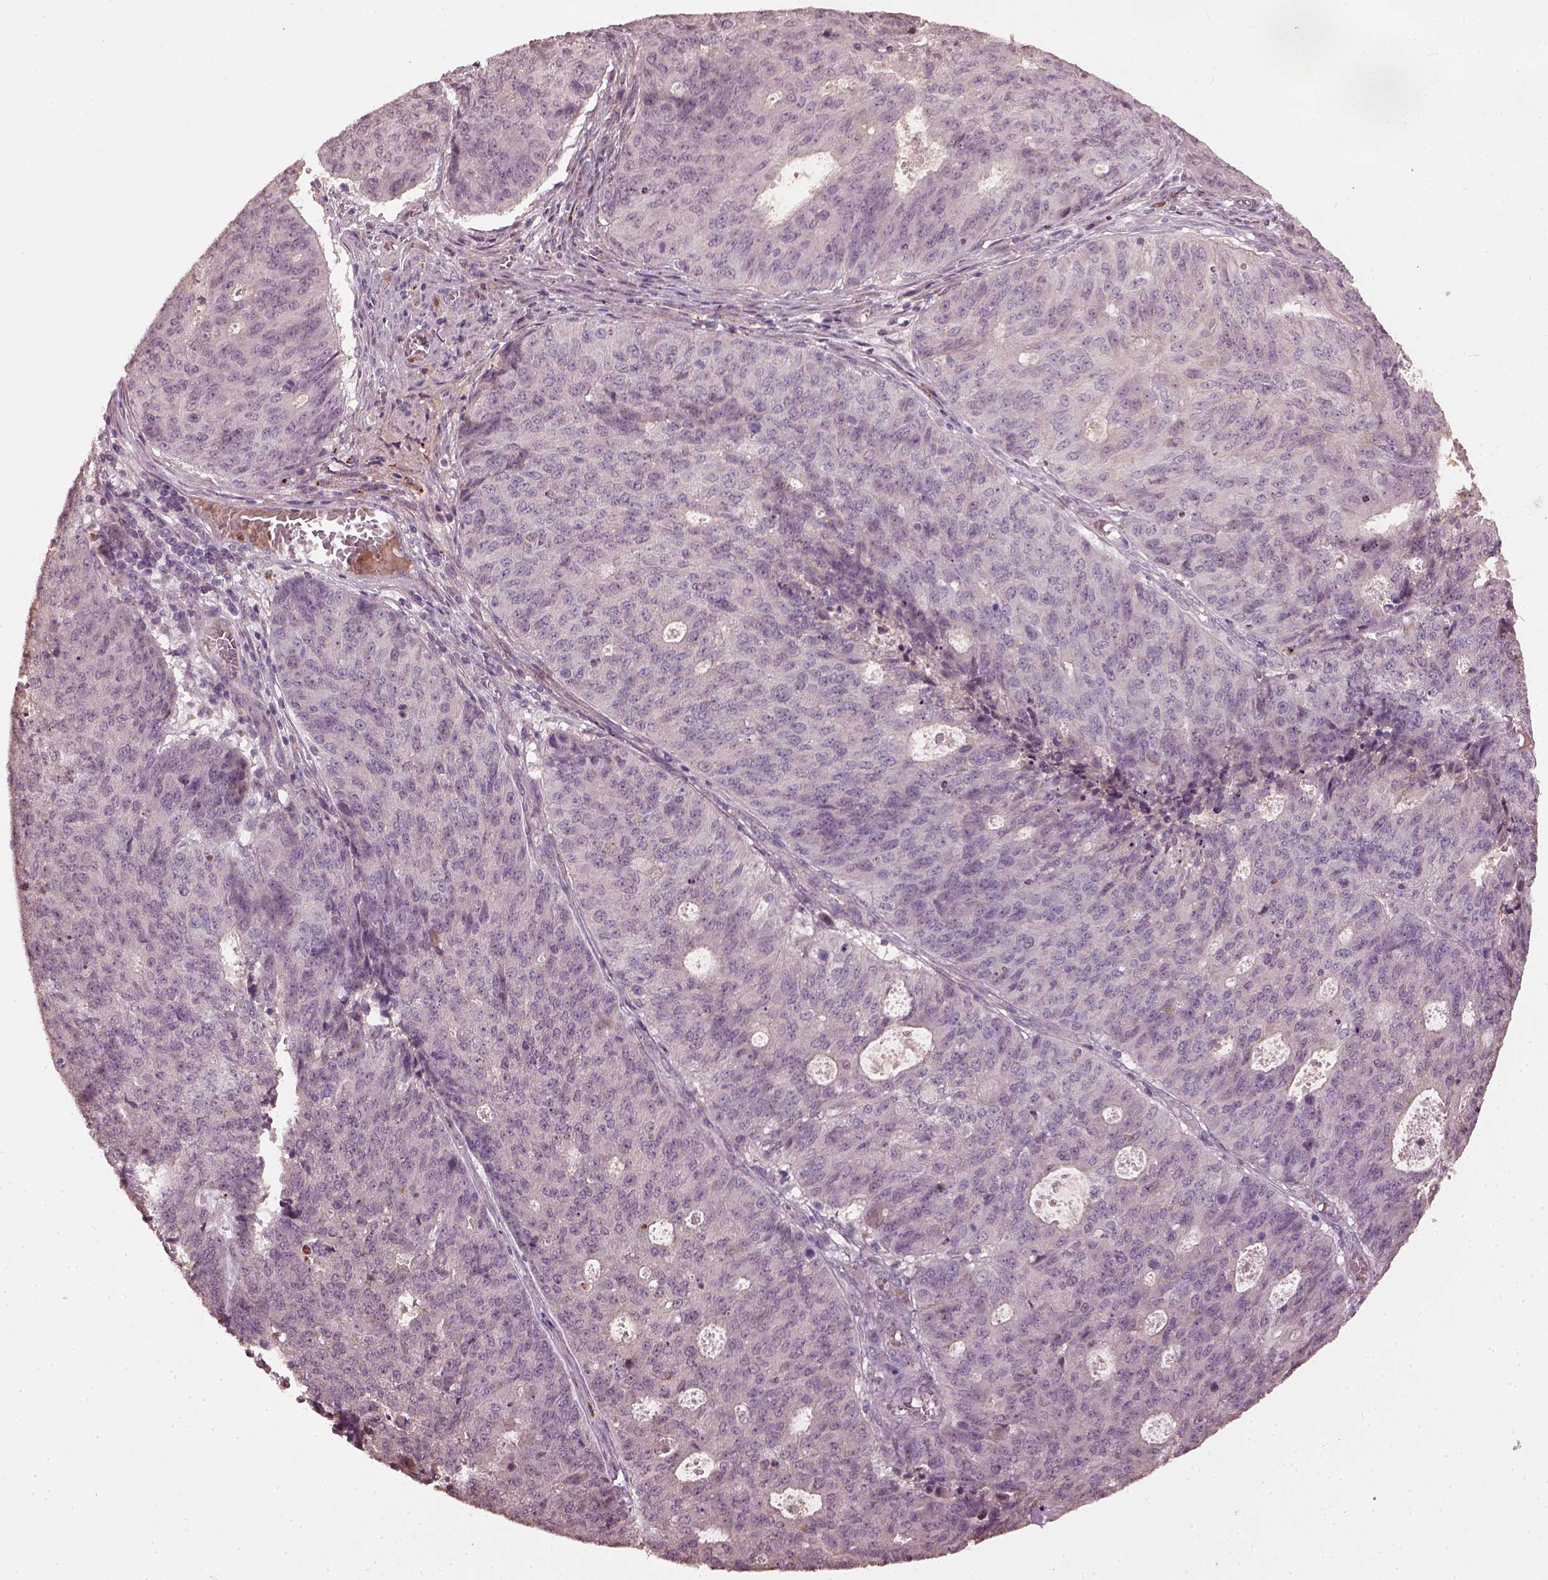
{"staining": {"intensity": "negative", "quantity": "none", "location": "none"}, "tissue": "endometrial cancer", "cell_type": "Tumor cells", "image_type": "cancer", "snomed": [{"axis": "morphology", "description": "Adenocarcinoma, NOS"}, {"axis": "topography", "description": "Endometrium"}], "caption": "Tumor cells are negative for brown protein staining in endometrial cancer (adenocarcinoma).", "gene": "RUFY3", "patient": {"sex": "female", "age": 82}}